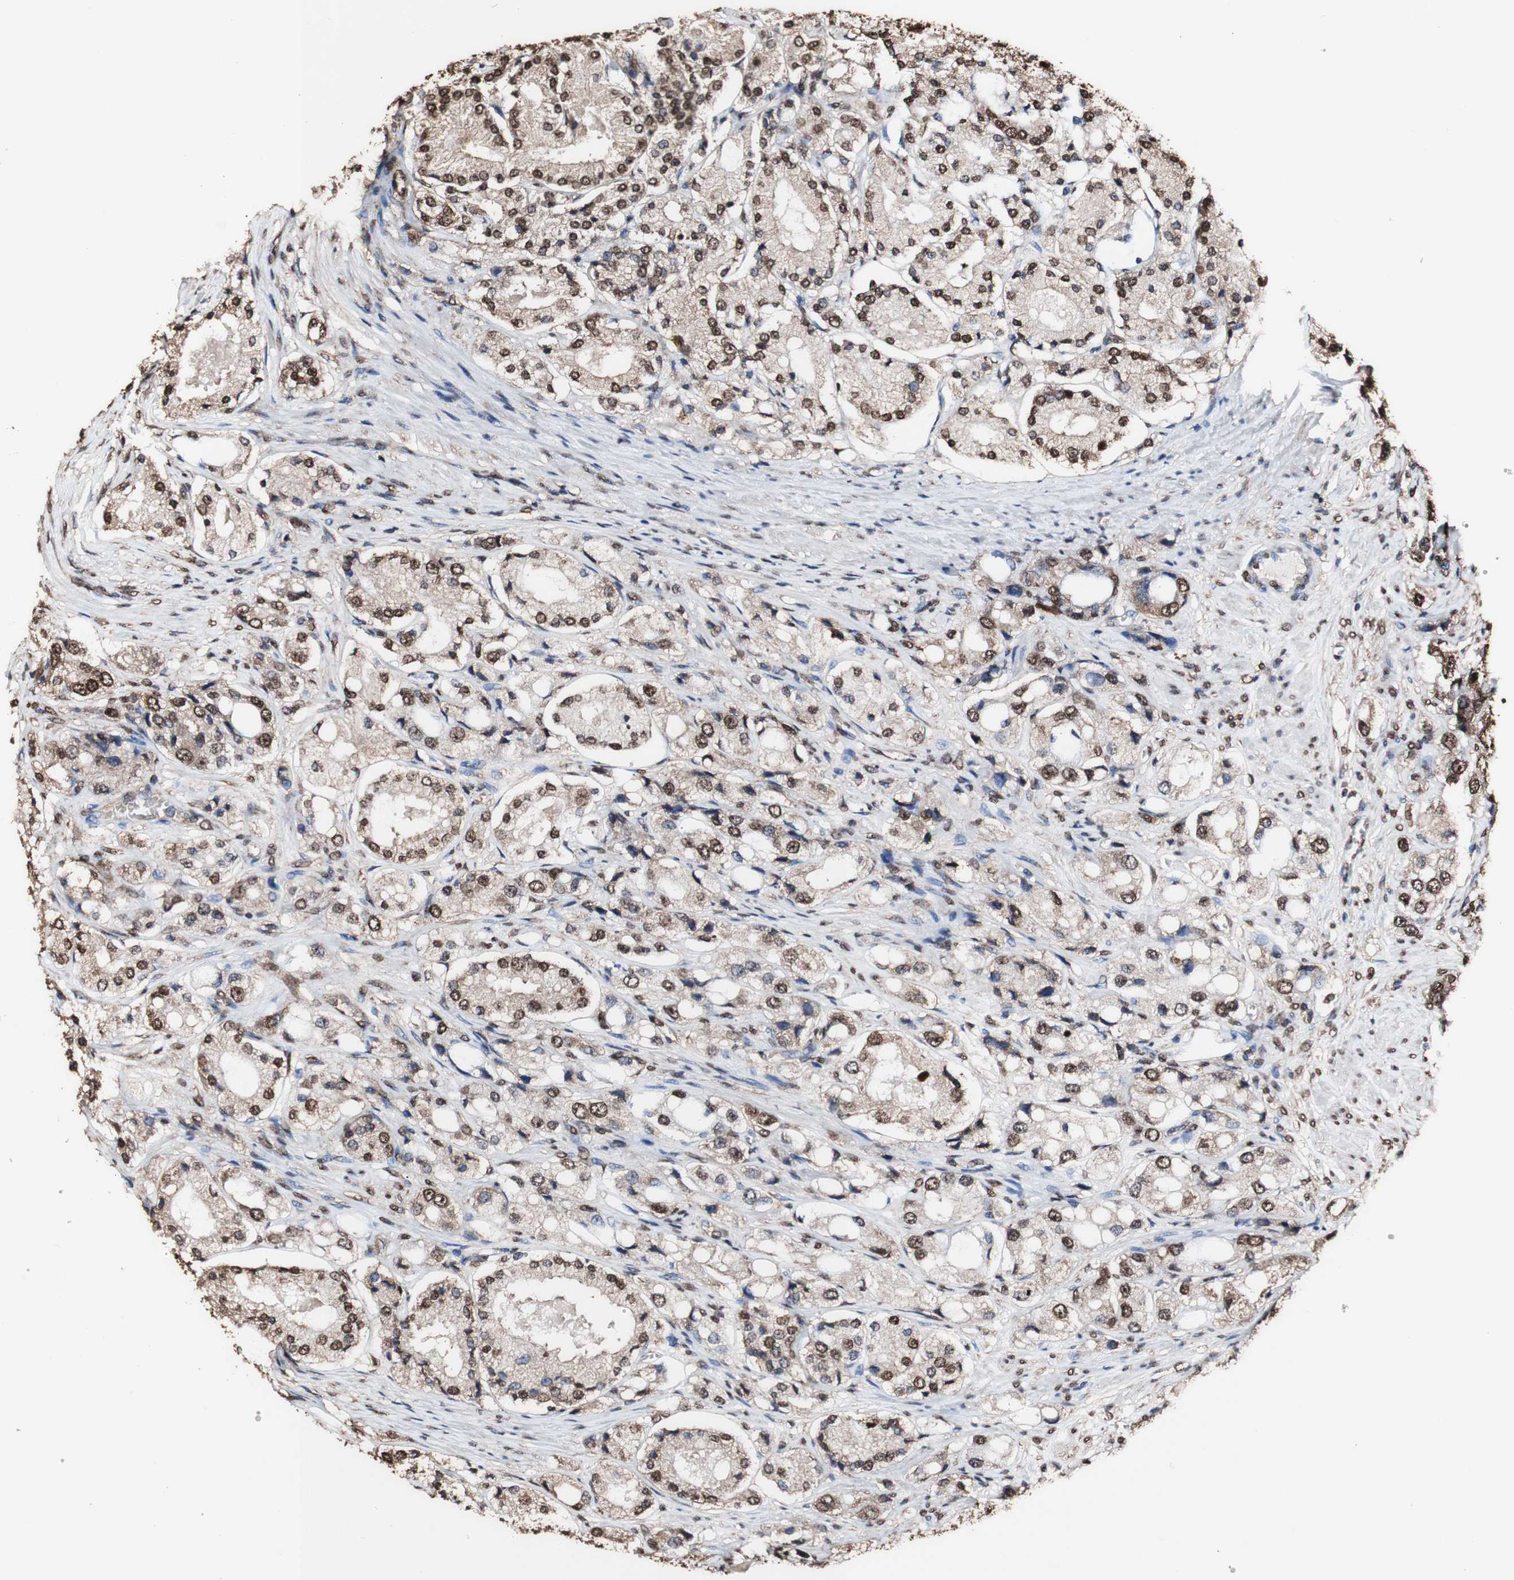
{"staining": {"intensity": "strong", "quantity": "25%-75%", "location": "cytoplasmic/membranous,nuclear"}, "tissue": "prostate cancer", "cell_type": "Tumor cells", "image_type": "cancer", "snomed": [{"axis": "morphology", "description": "Adenocarcinoma, High grade"}, {"axis": "topography", "description": "Prostate"}], "caption": "Prostate cancer (adenocarcinoma (high-grade)) stained with DAB immunohistochemistry exhibits high levels of strong cytoplasmic/membranous and nuclear staining in approximately 25%-75% of tumor cells.", "gene": "PIDD1", "patient": {"sex": "male", "age": 65}}